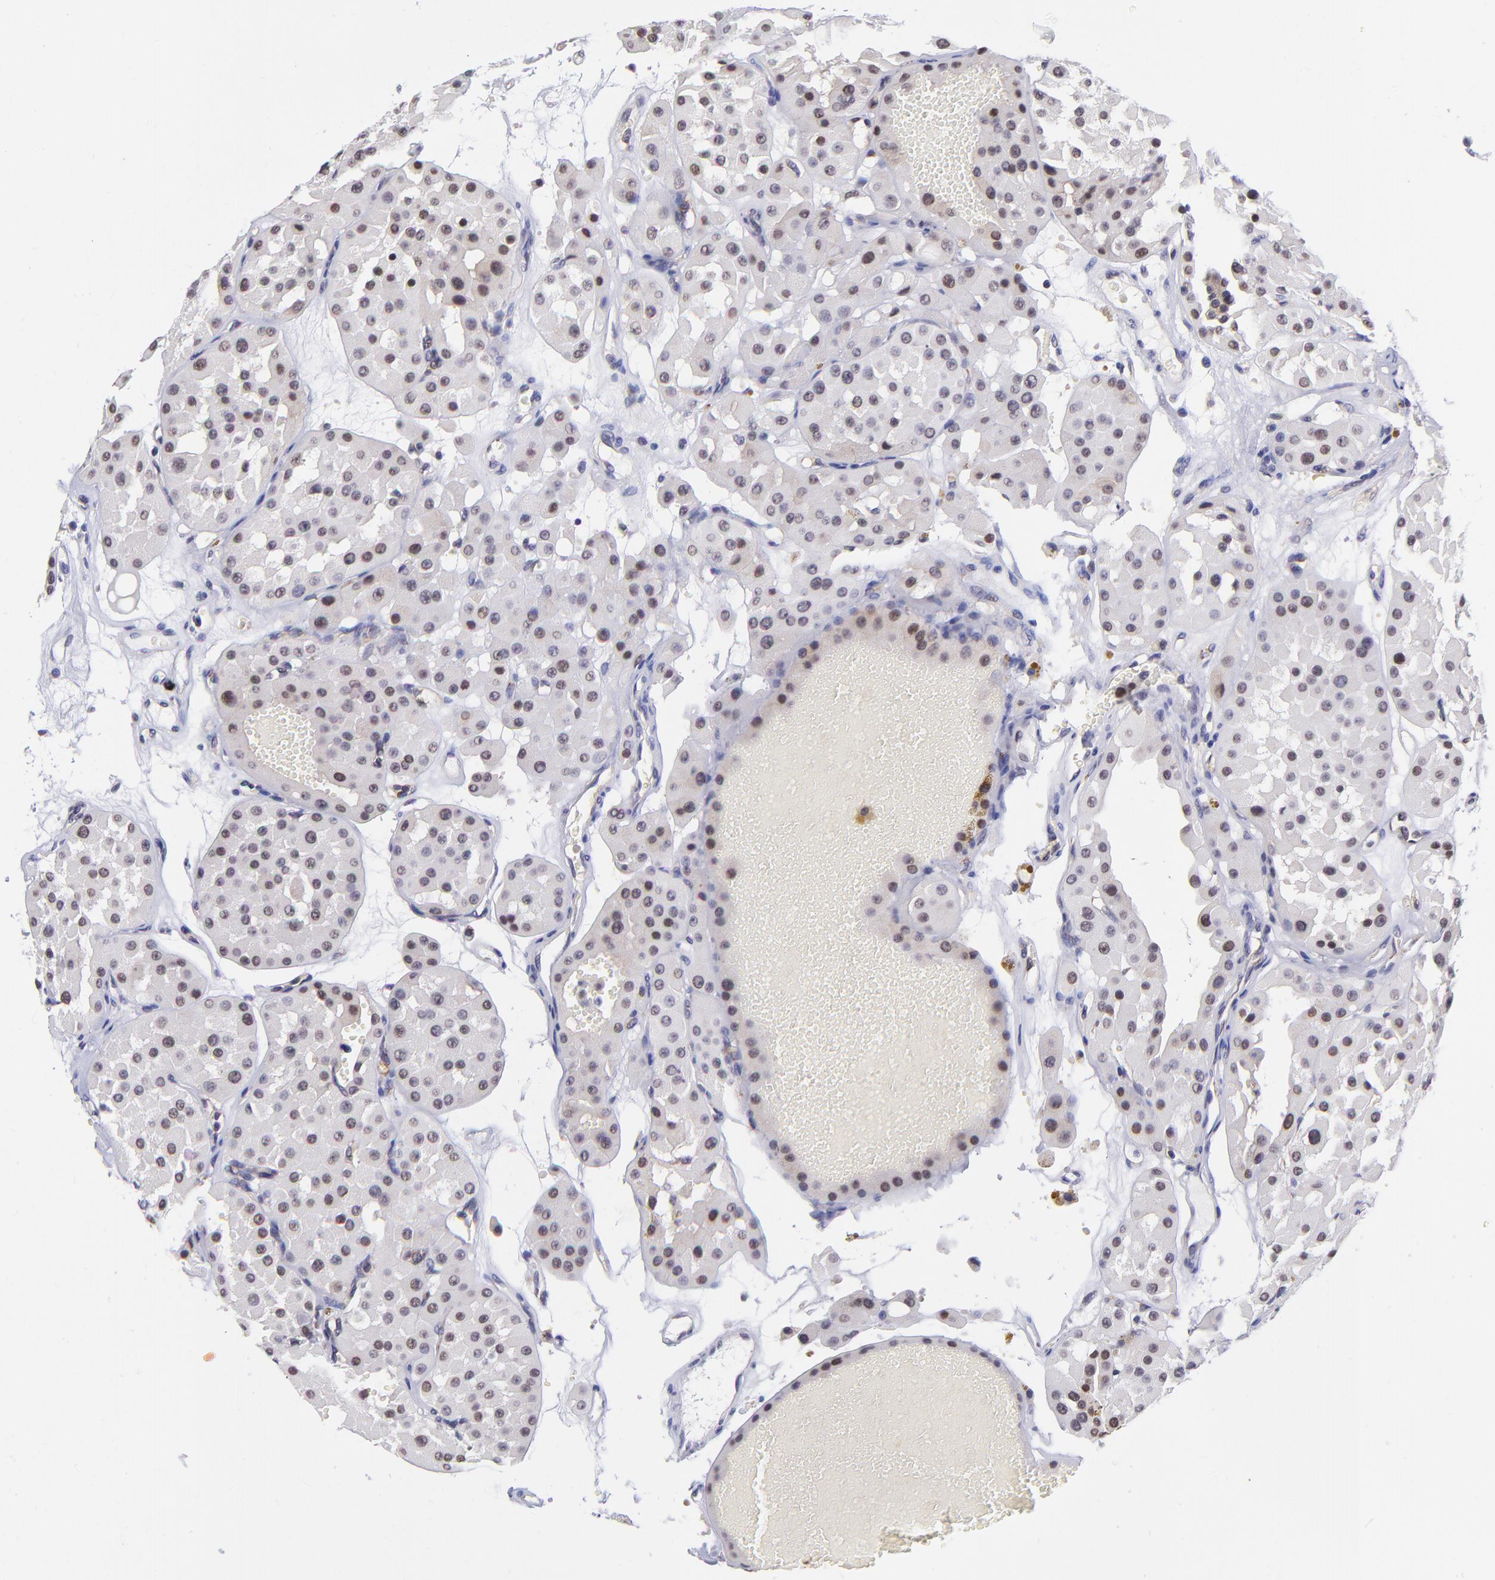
{"staining": {"intensity": "weak", "quantity": "25%-75%", "location": "nuclear"}, "tissue": "renal cancer", "cell_type": "Tumor cells", "image_type": "cancer", "snomed": [{"axis": "morphology", "description": "Adenocarcinoma, uncertain malignant potential"}, {"axis": "topography", "description": "Kidney"}], "caption": "Weak nuclear positivity for a protein is seen in about 25%-75% of tumor cells of renal adenocarcinoma,  uncertain malignant potential using immunohistochemistry.", "gene": "SOX6", "patient": {"sex": "male", "age": 63}}